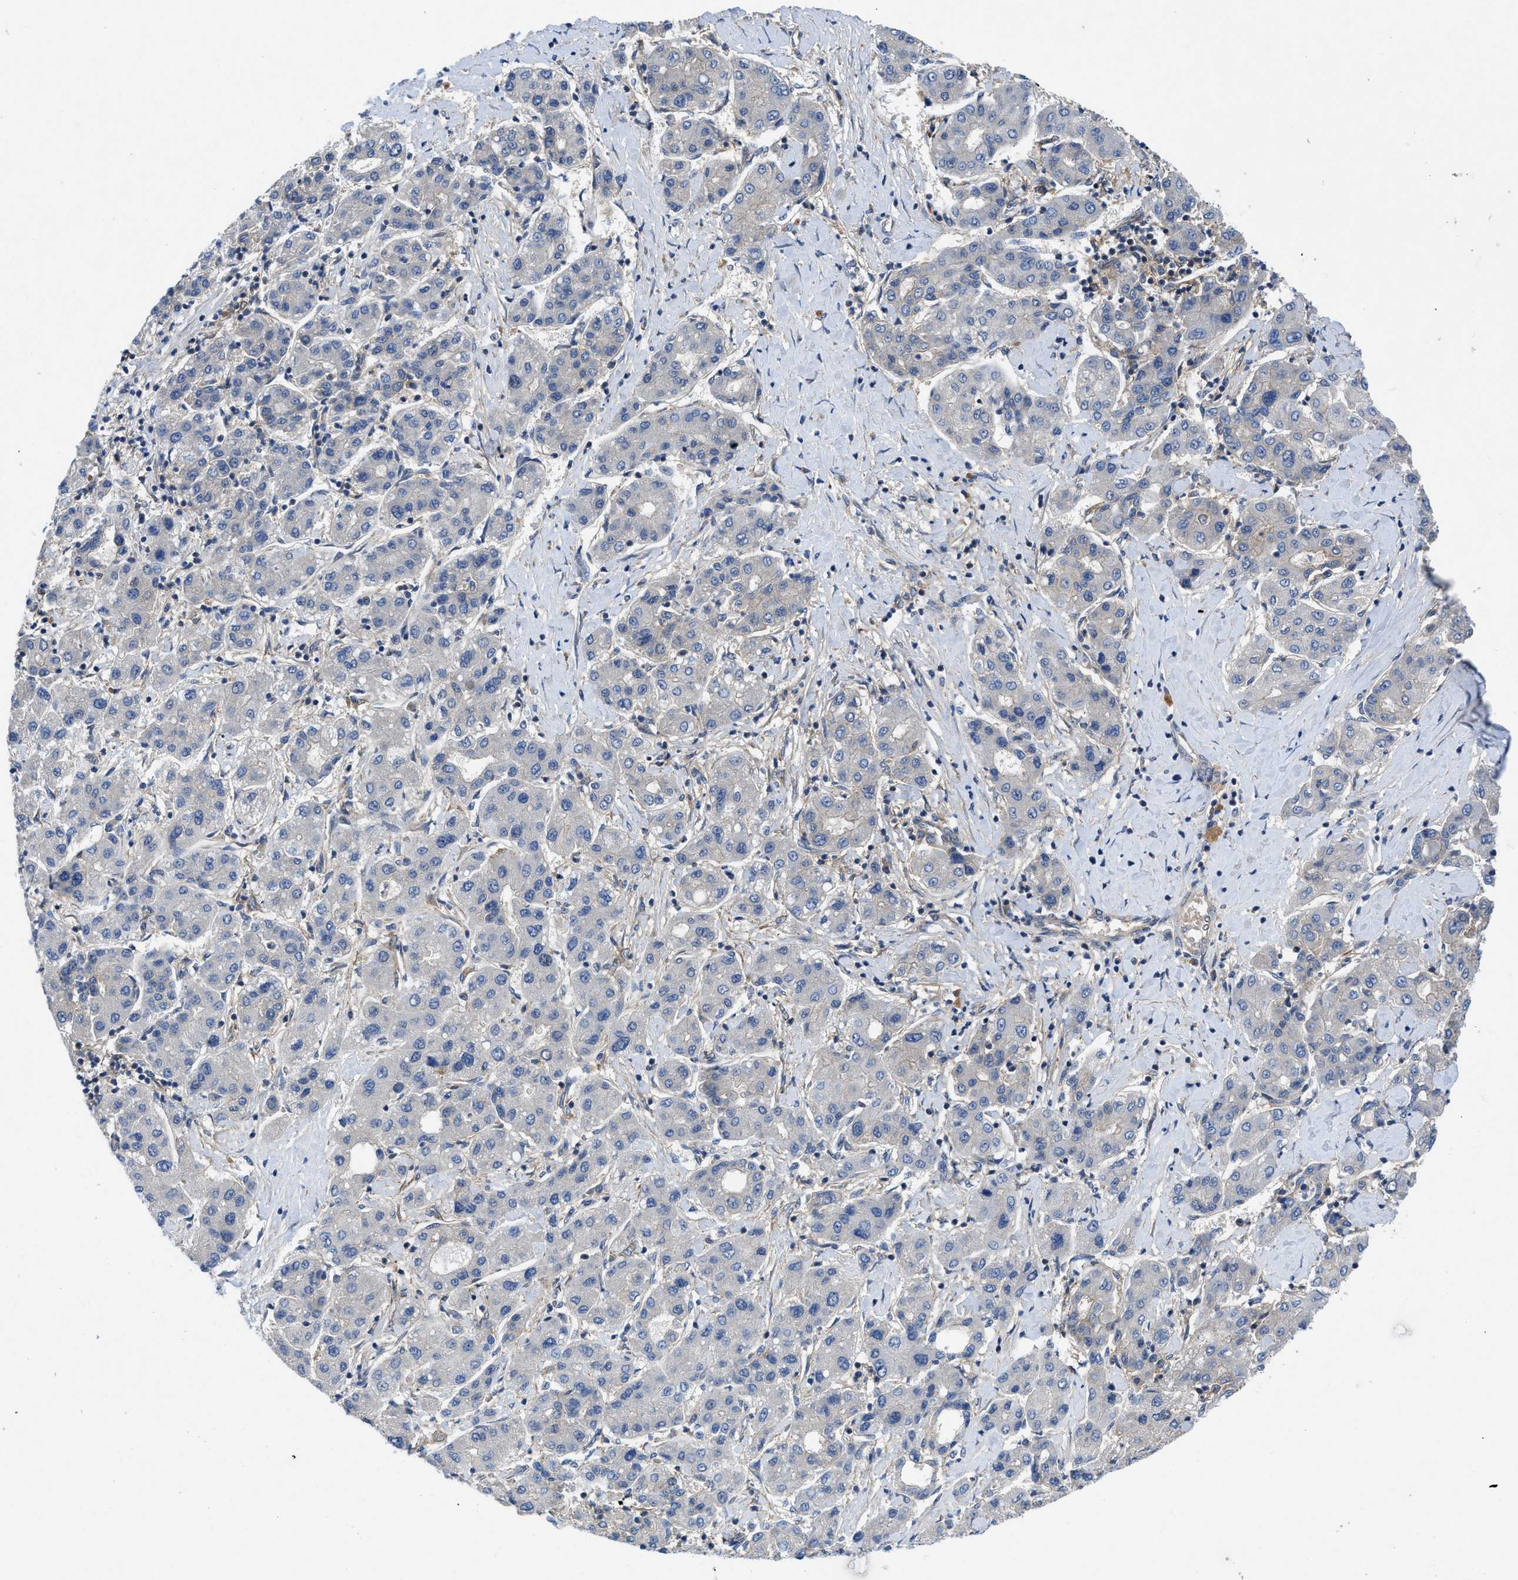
{"staining": {"intensity": "negative", "quantity": "none", "location": "none"}, "tissue": "liver cancer", "cell_type": "Tumor cells", "image_type": "cancer", "snomed": [{"axis": "morphology", "description": "Carcinoma, Hepatocellular, NOS"}, {"axis": "topography", "description": "Liver"}], "caption": "Immunohistochemistry (IHC) histopathology image of liver cancer stained for a protein (brown), which demonstrates no positivity in tumor cells.", "gene": "PANX1", "patient": {"sex": "male", "age": 65}}